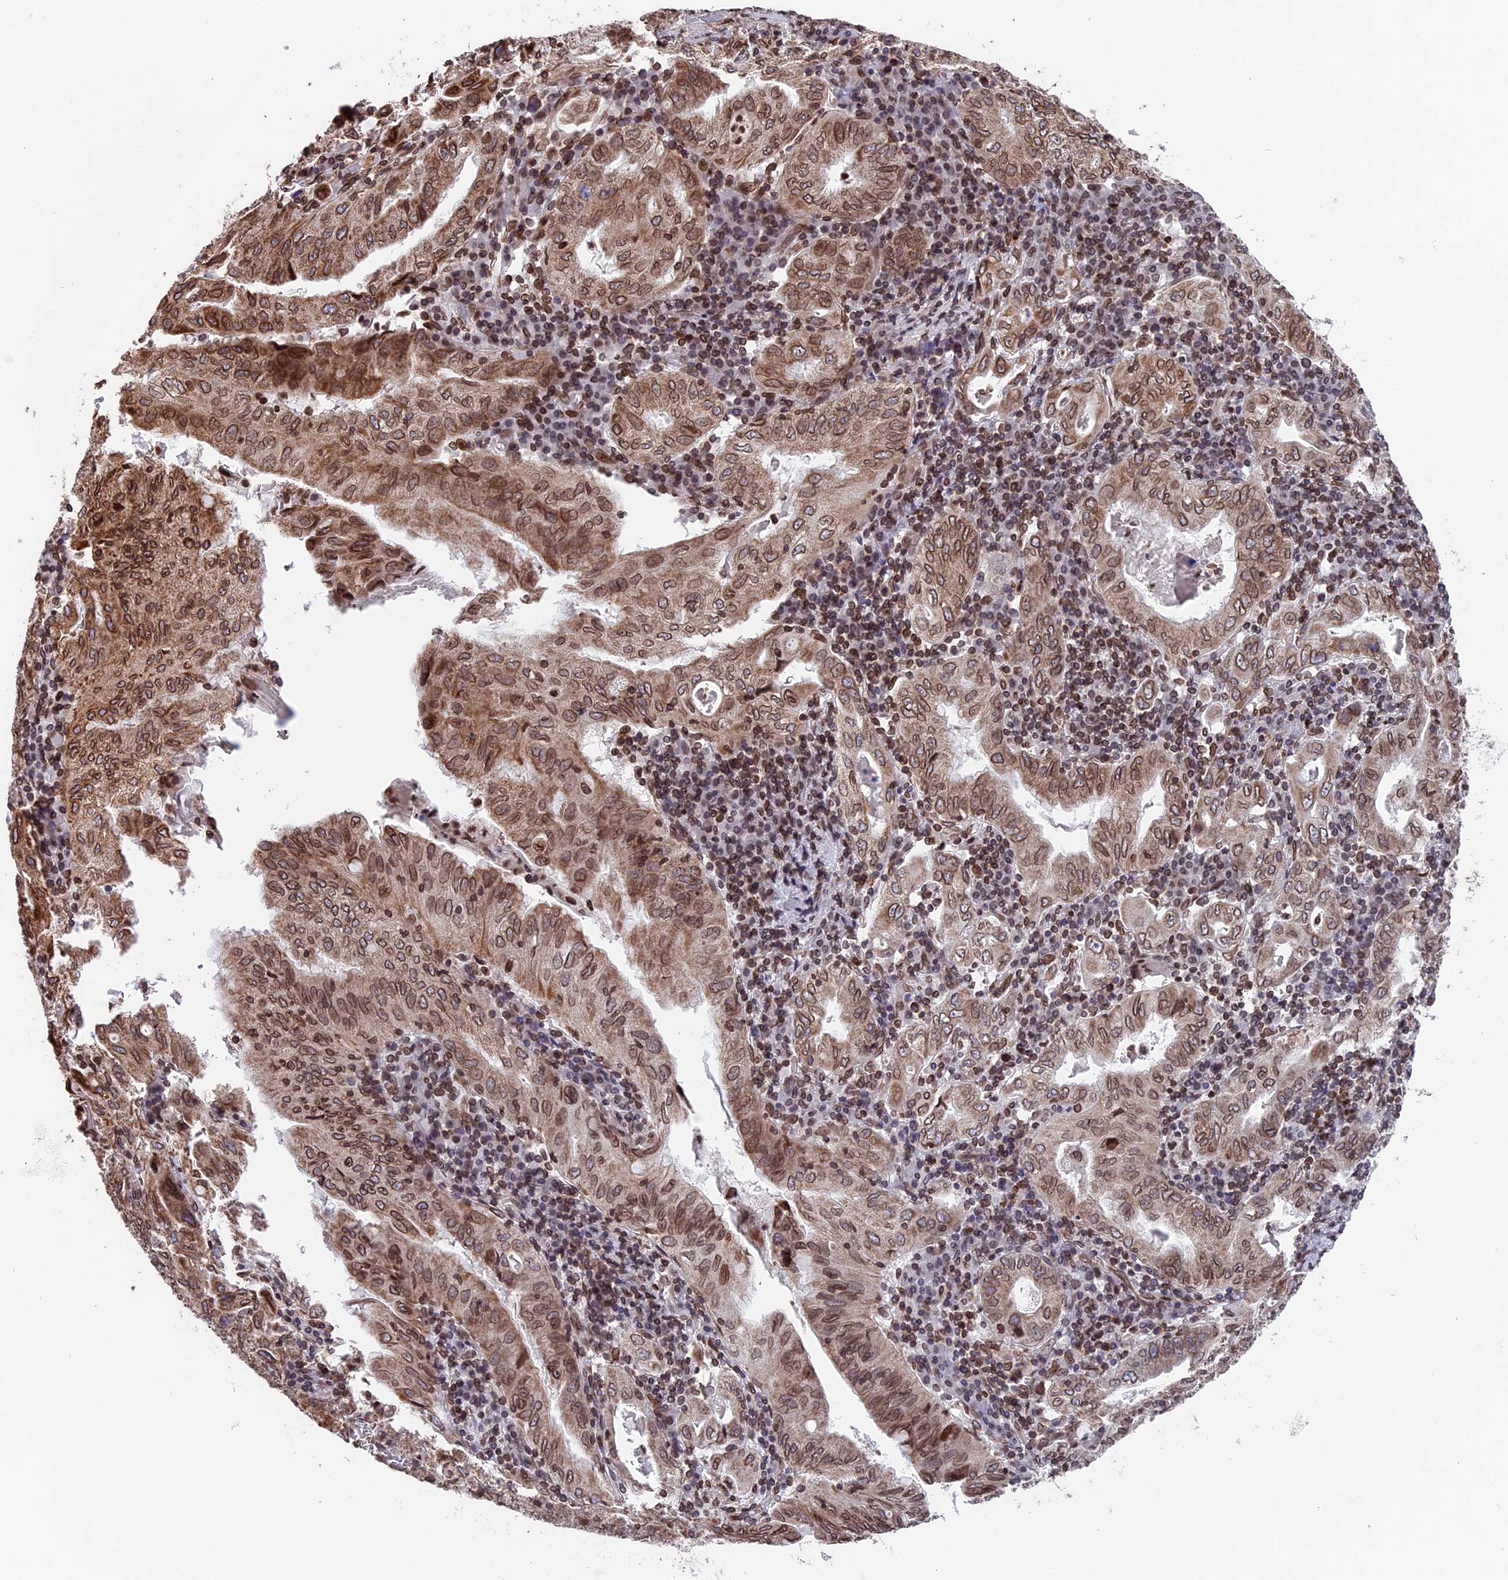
{"staining": {"intensity": "moderate", "quantity": ">75%", "location": "cytoplasmic/membranous,nuclear"}, "tissue": "stomach cancer", "cell_type": "Tumor cells", "image_type": "cancer", "snomed": [{"axis": "morphology", "description": "Normal tissue, NOS"}, {"axis": "morphology", "description": "Adenocarcinoma, NOS"}, {"axis": "topography", "description": "Esophagus"}, {"axis": "topography", "description": "Stomach, upper"}, {"axis": "topography", "description": "Peripheral nerve tissue"}], "caption": "This is an image of immunohistochemistry (IHC) staining of stomach adenocarcinoma, which shows moderate positivity in the cytoplasmic/membranous and nuclear of tumor cells.", "gene": "PTCHD4", "patient": {"sex": "male", "age": 62}}